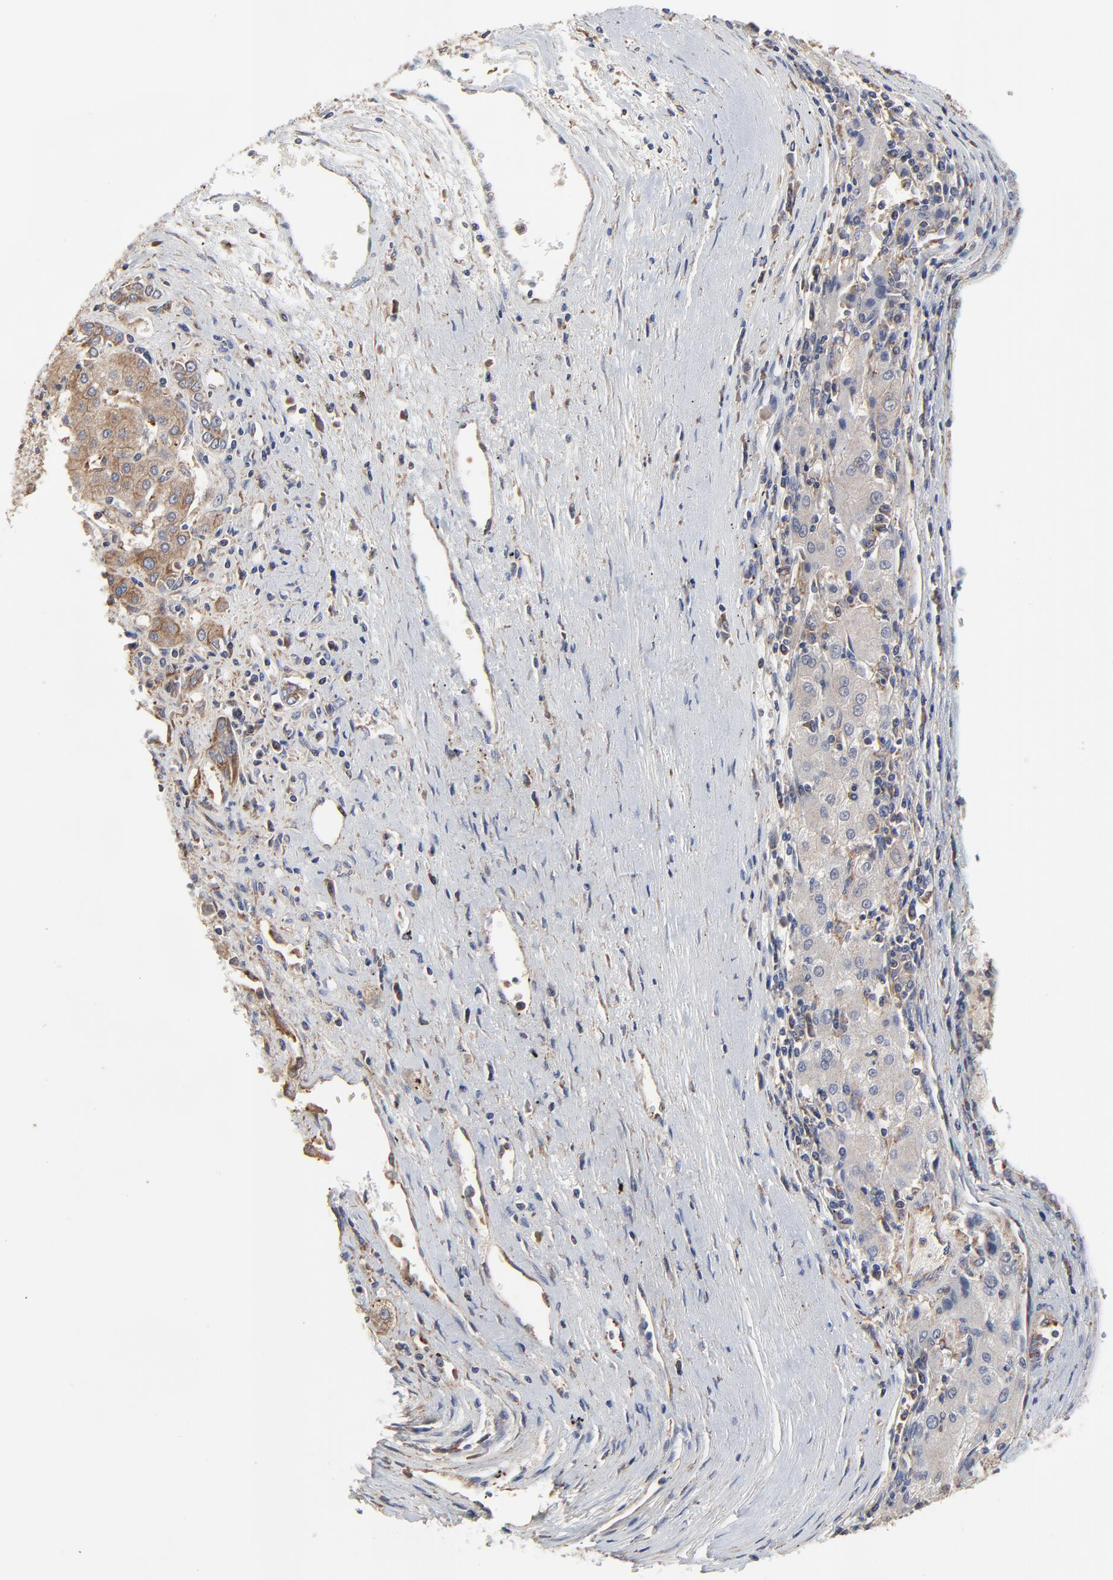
{"staining": {"intensity": "moderate", "quantity": ">75%", "location": "cytoplasmic/membranous"}, "tissue": "liver cancer", "cell_type": "Tumor cells", "image_type": "cancer", "snomed": [{"axis": "morphology", "description": "Carcinoma, Hepatocellular, NOS"}, {"axis": "topography", "description": "Liver"}], "caption": "IHC micrograph of liver cancer (hepatocellular carcinoma) stained for a protein (brown), which reveals medium levels of moderate cytoplasmic/membranous staining in approximately >75% of tumor cells.", "gene": "NXF3", "patient": {"sex": "male", "age": 72}}